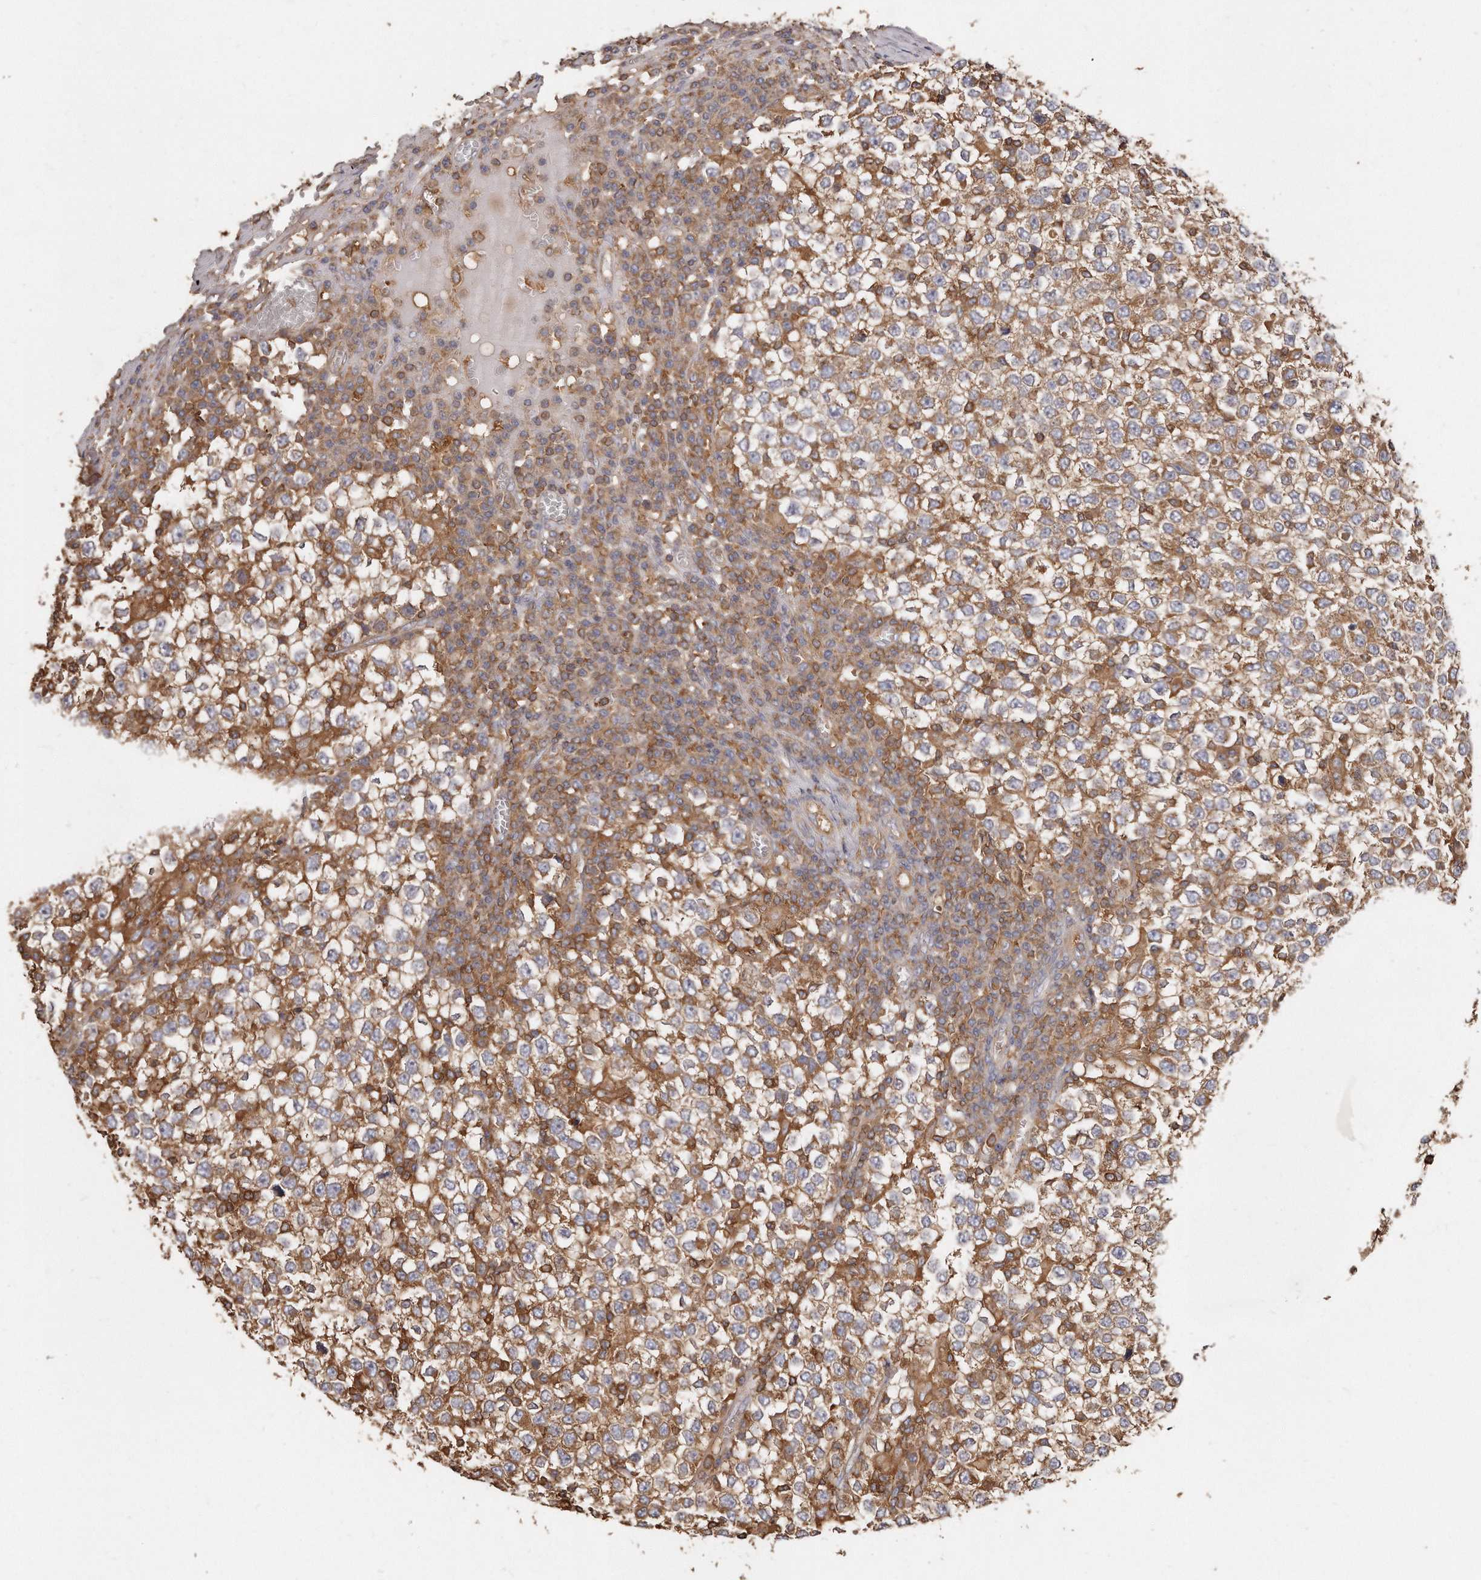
{"staining": {"intensity": "moderate", "quantity": "25%-75%", "location": "cytoplasmic/membranous"}, "tissue": "testis cancer", "cell_type": "Tumor cells", "image_type": "cancer", "snomed": [{"axis": "morphology", "description": "Seminoma, NOS"}, {"axis": "topography", "description": "Testis"}], "caption": "Seminoma (testis) stained with IHC exhibits moderate cytoplasmic/membranous staining in approximately 25%-75% of tumor cells.", "gene": "CAP1", "patient": {"sex": "male", "age": 65}}